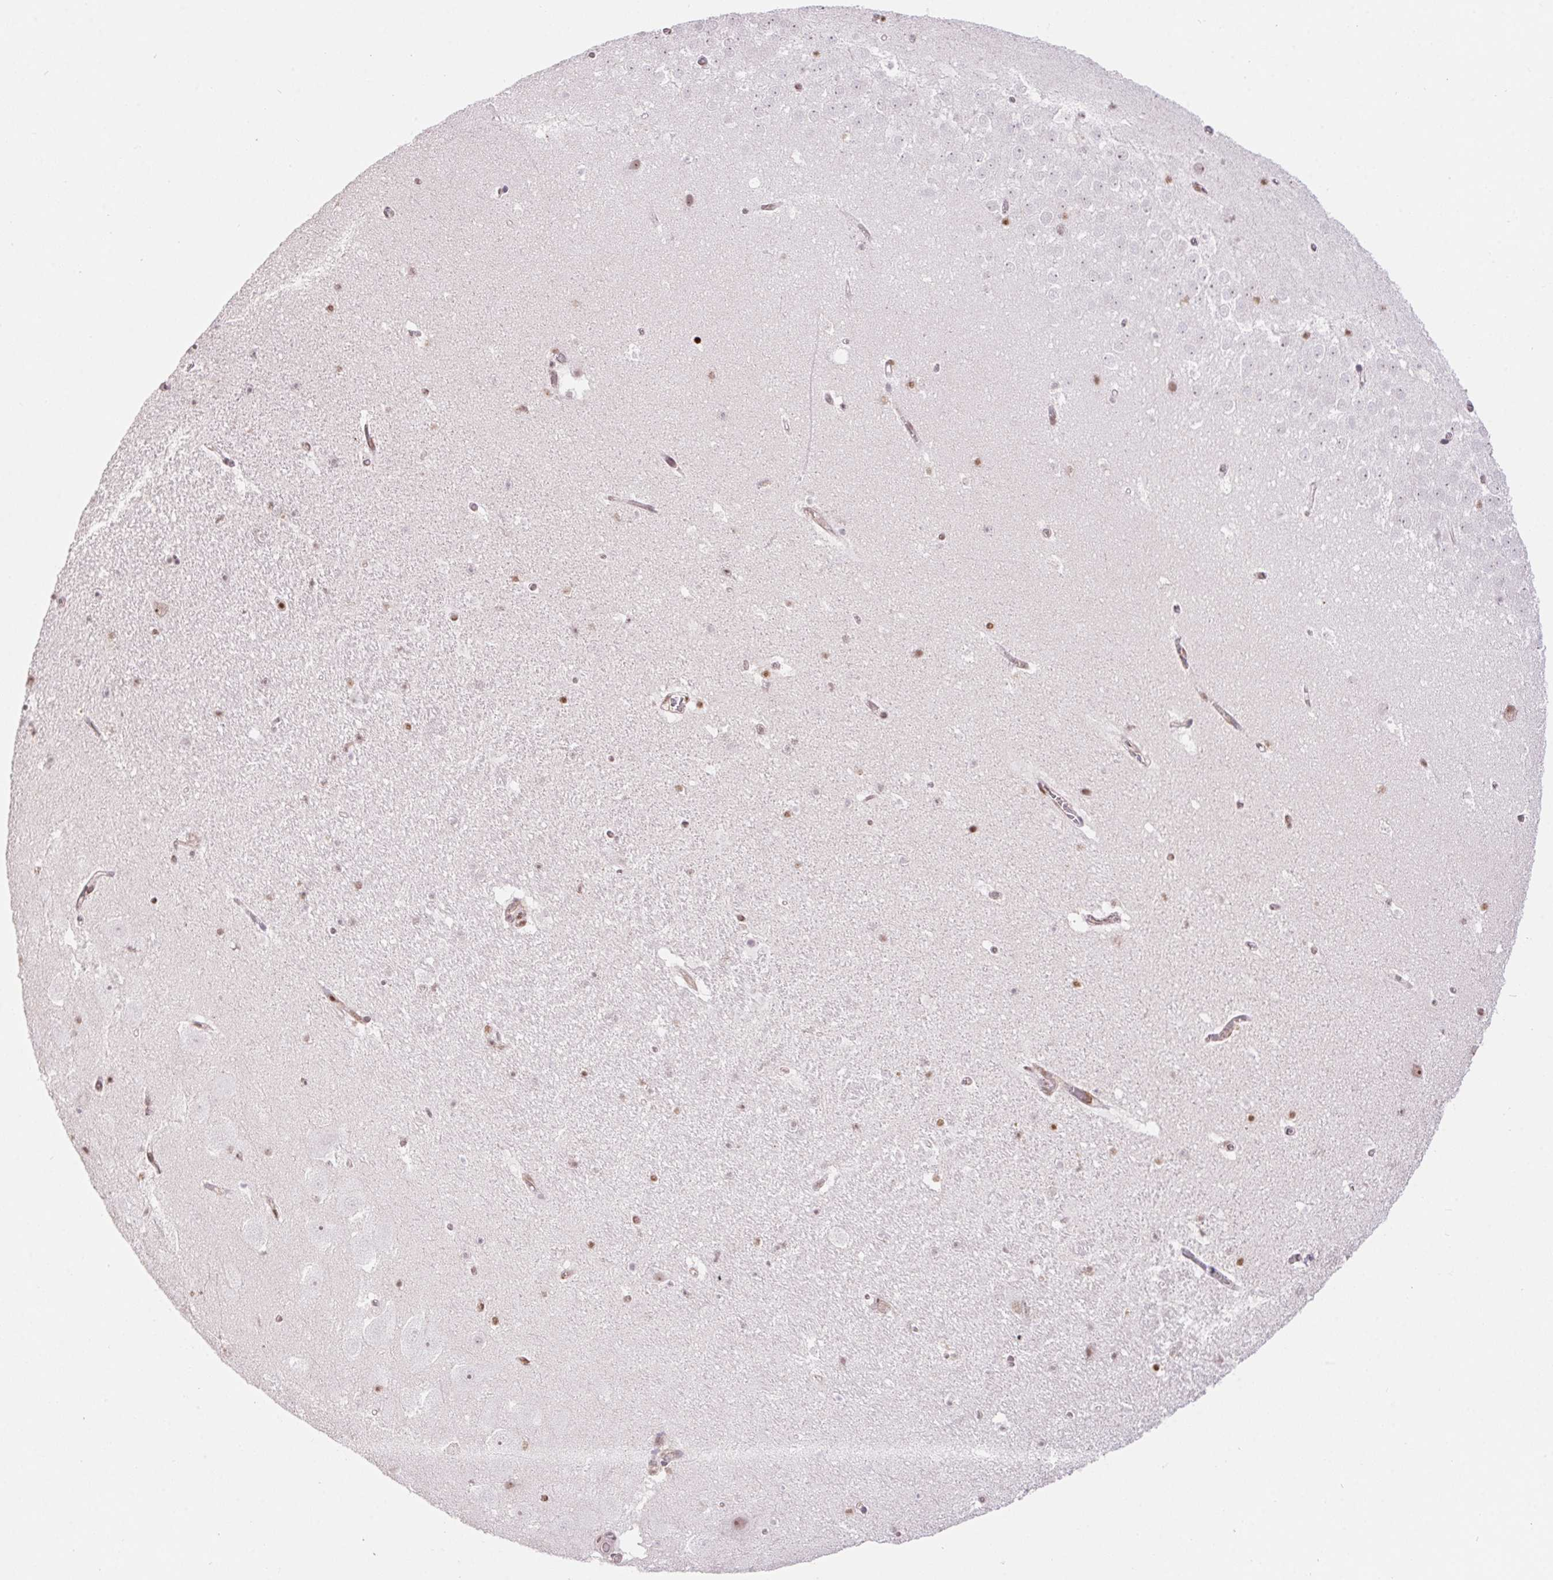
{"staining": {"intensity": "moderate", "quantity": "<25%", "location": "nuclear"}, "tissue": "hippocampus", "cell_type": "Glial cells", "image_type": "normal", "snomed": [{"axis": "morphology", "description": "Normal tissue, NOS"}, {"axis": "topography", "description": "Hippocampus"}], "caption": "This is an image of immunohistochemistry (IHC) staining of unremarkable hippocampus, which shows moderate staining in the nuclear of glial cells.", "gene": "POLD3", "patient": {"sex": "female", "age": 42}}